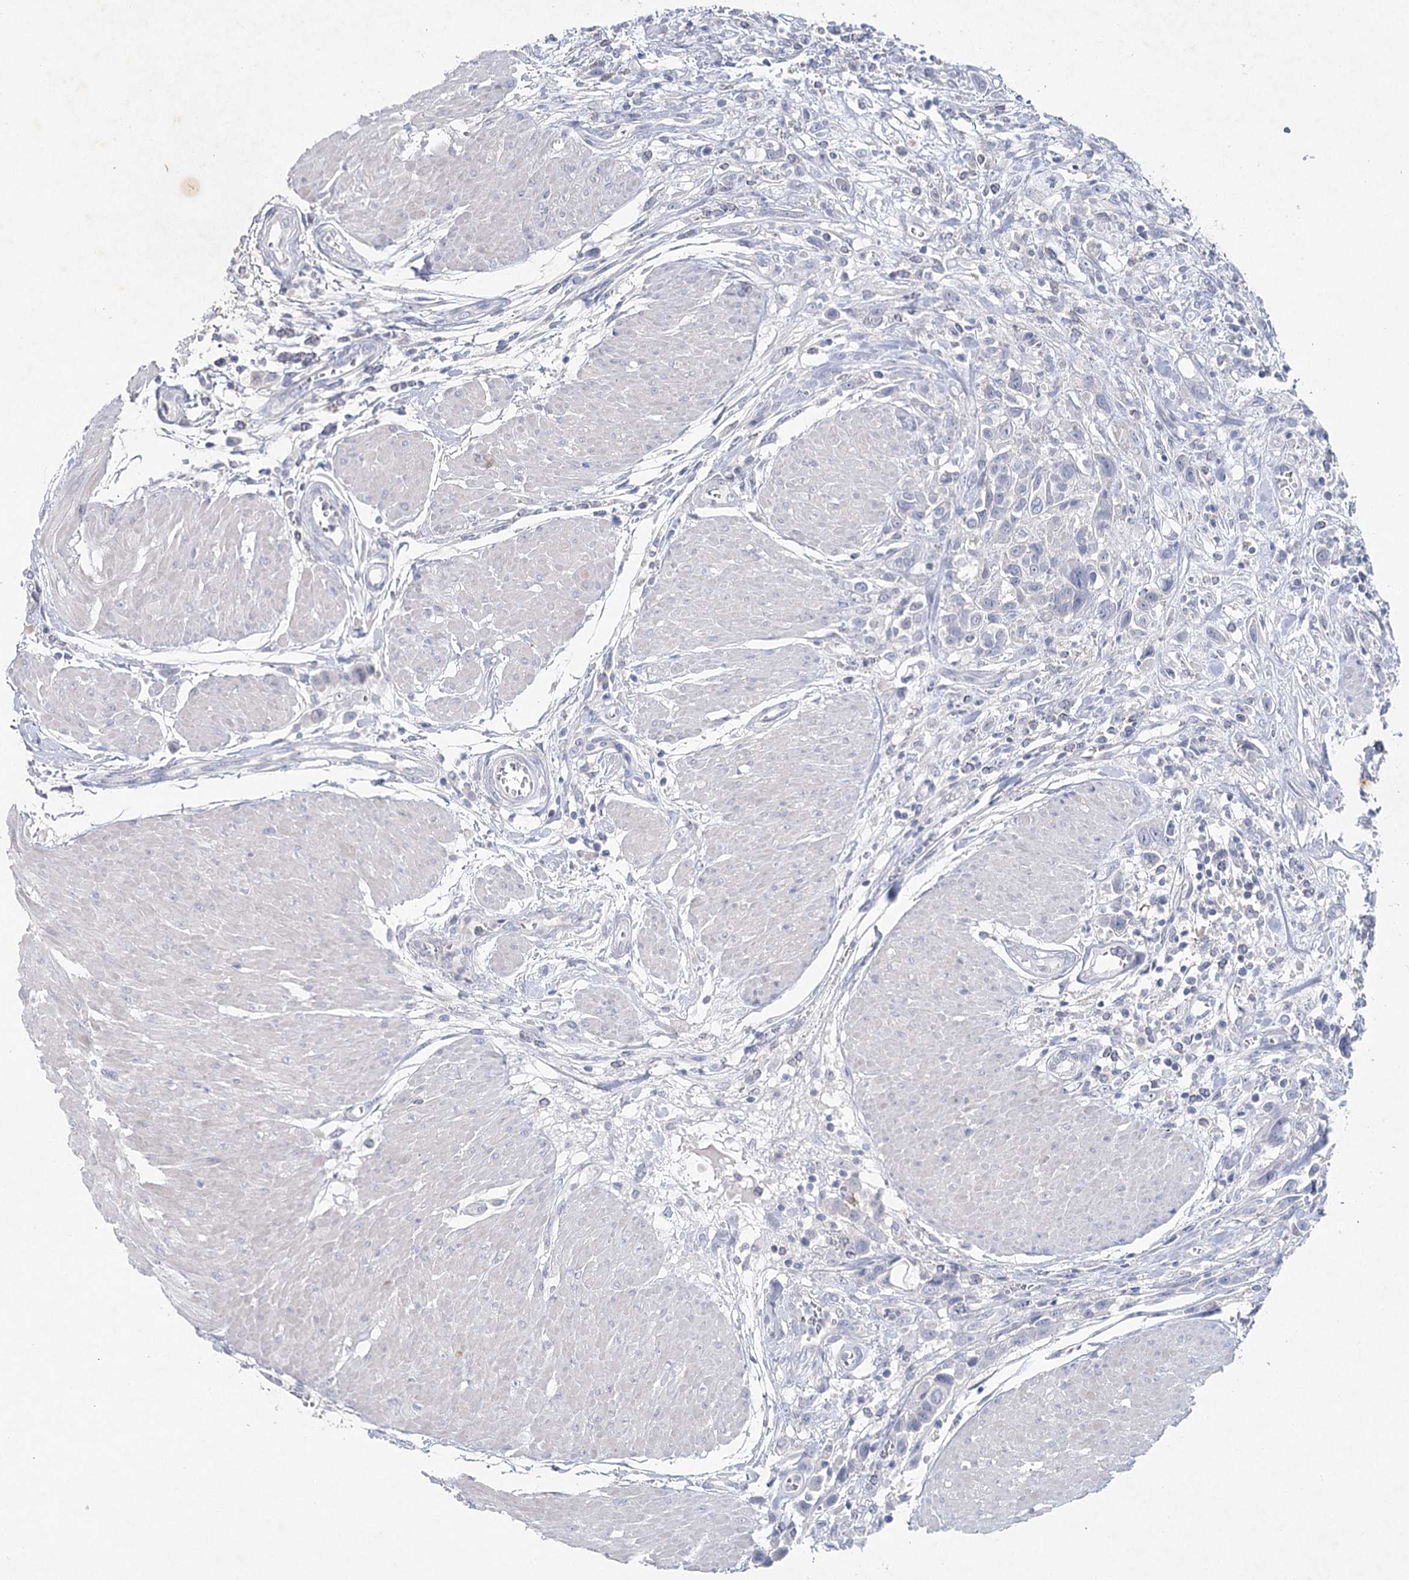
{"staining": {"intensity": "negative", "quantity": "none", "location": "none"}, "tissue": "urothelial cancer", "cell_type": "Tumor cells", "image_type": "cancer", "snomed": [{"axis": "morphology", "description": "Urothelial carcinoma, High grade"}, {"axis": "topography", "description": "Urinary bladder"}], "caption": "Urothelial cancer was stained to show a protein in brown. There is no significant expression in tumor cells.", "gene": "MAP3K13", "patient": {"sex": "male", "age": 50}}